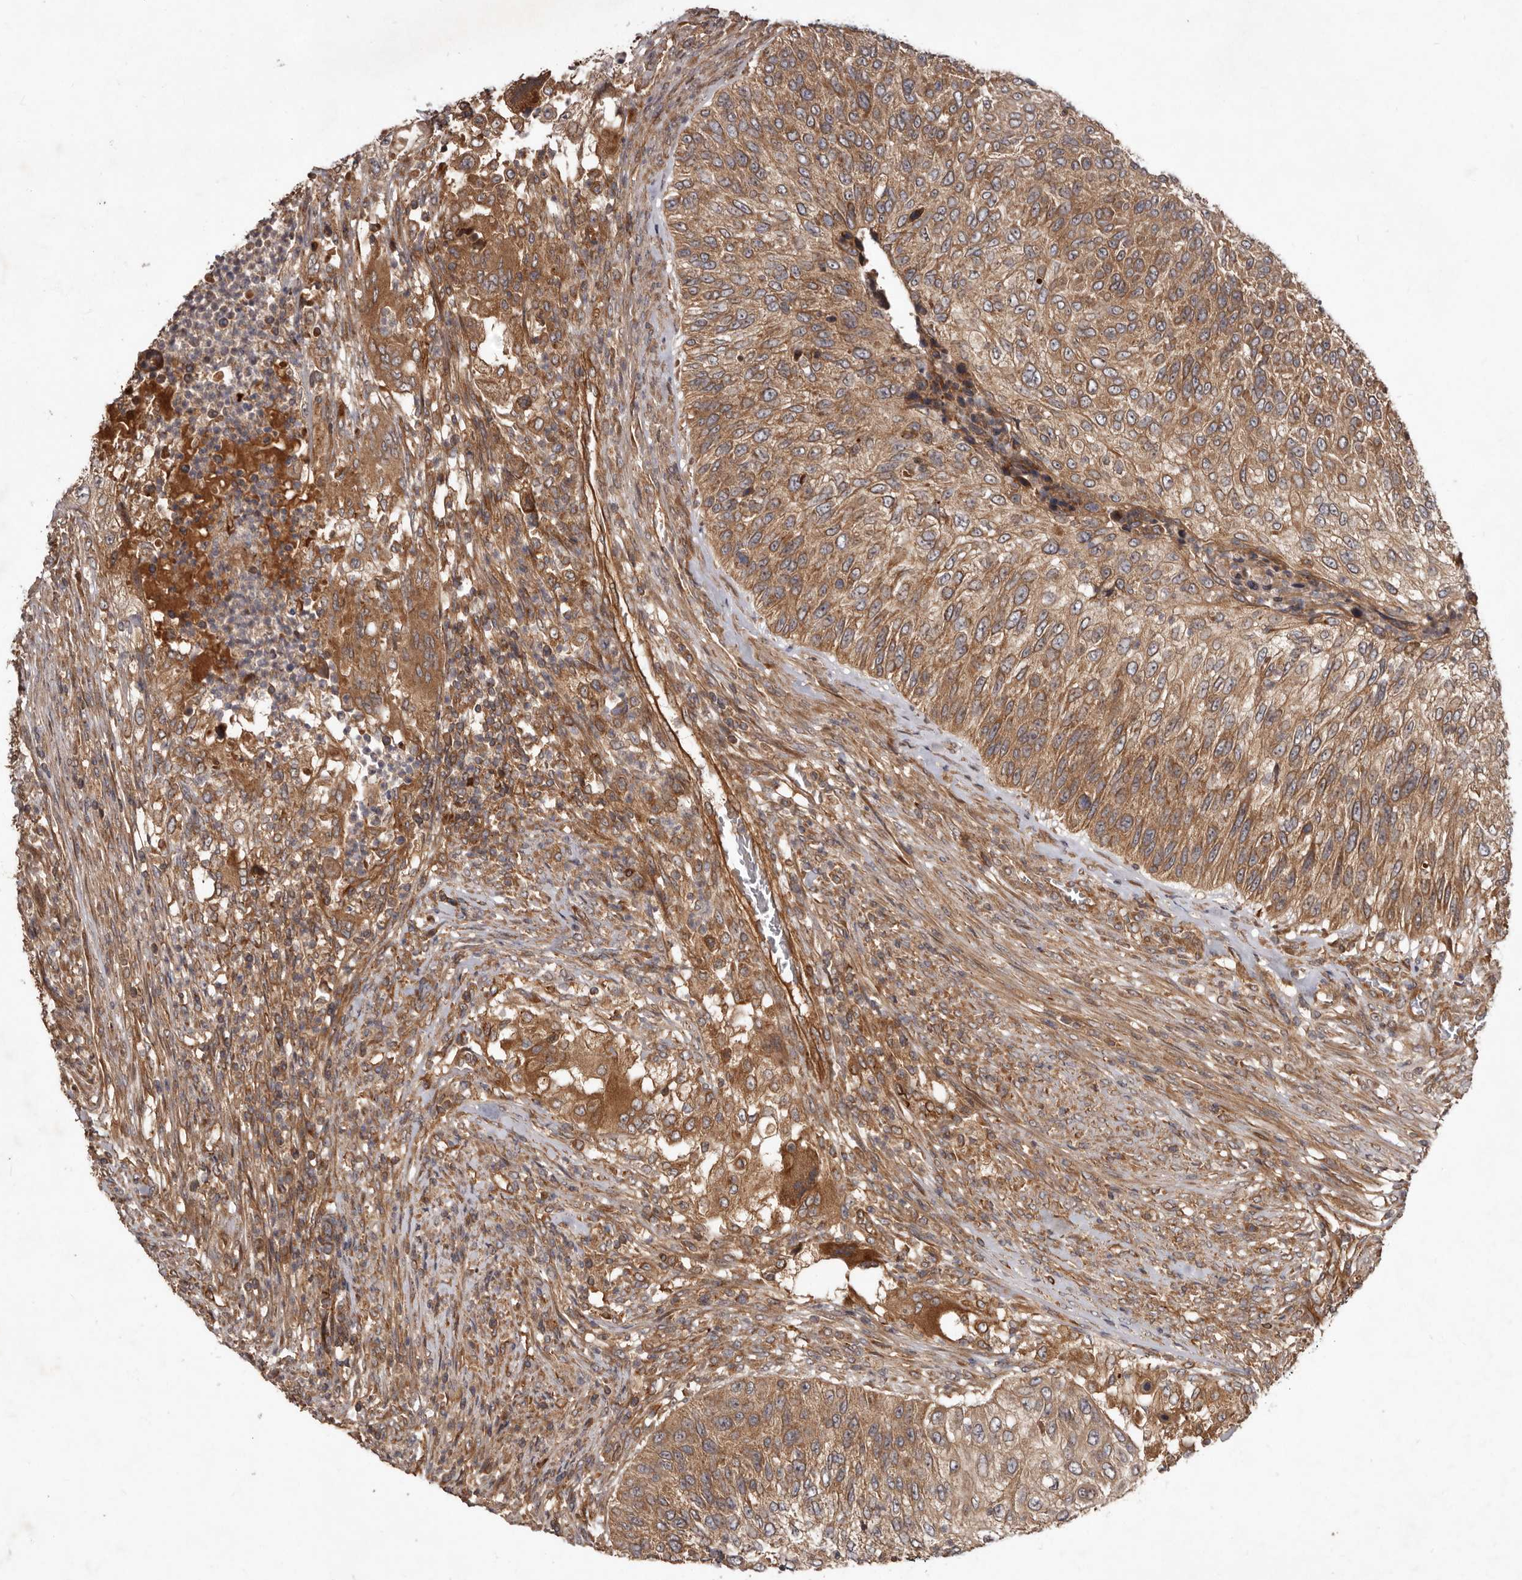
{"staining": {"intensity": "moderate", "quantity": ">75%", "location": "cytoplasmic/membranous"}, "tissue": "urothelial cancer", "cell_type": "Tumor cells", "image_type": "cancer", "snomed": [{"axis": "morphology", "description": "Urothelial carcinoma, High grade"}, {"axis": "topography", "description": "Urinary bladder"}], "caption": "A medium amount of moderate cytoplasmic/membranous positivity is present in approximately >75% of tumor cells in high-grade urothelial carcinoma tissue.", "gene": "STK36", "patient": {"sex": "female", "age": 60}}